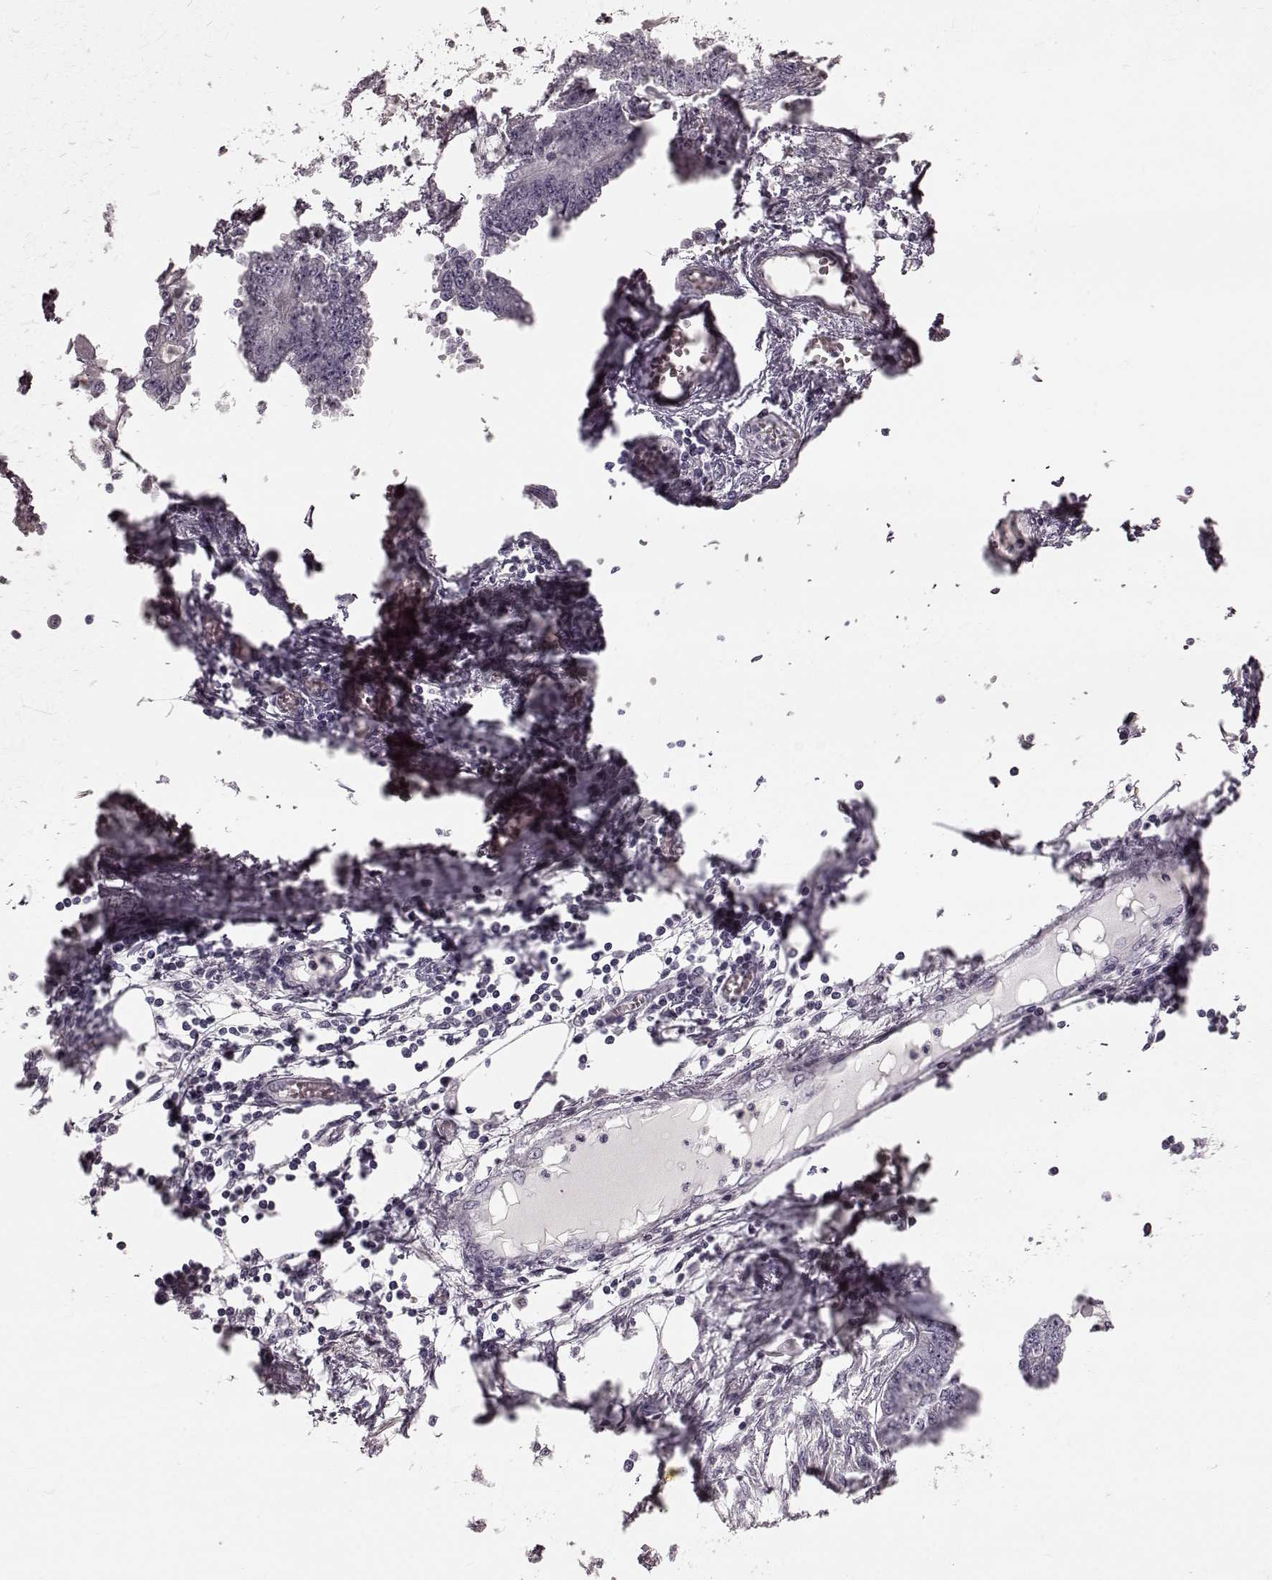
{"staining": {"intensity": "negative", "quantity": "none", "location": "none"}, "tissue": "endometrial cancer", "cell_type": "Tumor cells", "image_type": "cancer", "snomed": [{"axis": "morphology", "description": "Adenocarcinoma, NOS"}, {"axis": "morphology", "description": "Adenocarcinoma, metastatic, NOS"}, {"axis": "topography", "description": "Adipose tissue"}, {"axis": "topography", "description": "Endometrium"}], "caption": "This micrograph is of adenocarcinoma (endometrial) stained with immunohistochemistry to label a protein in brown with the nuclei are counter-stained blue. There is no expression in tumor cells.", "gene": "CST7", "patient": {"sex": "female", "age": 67}}